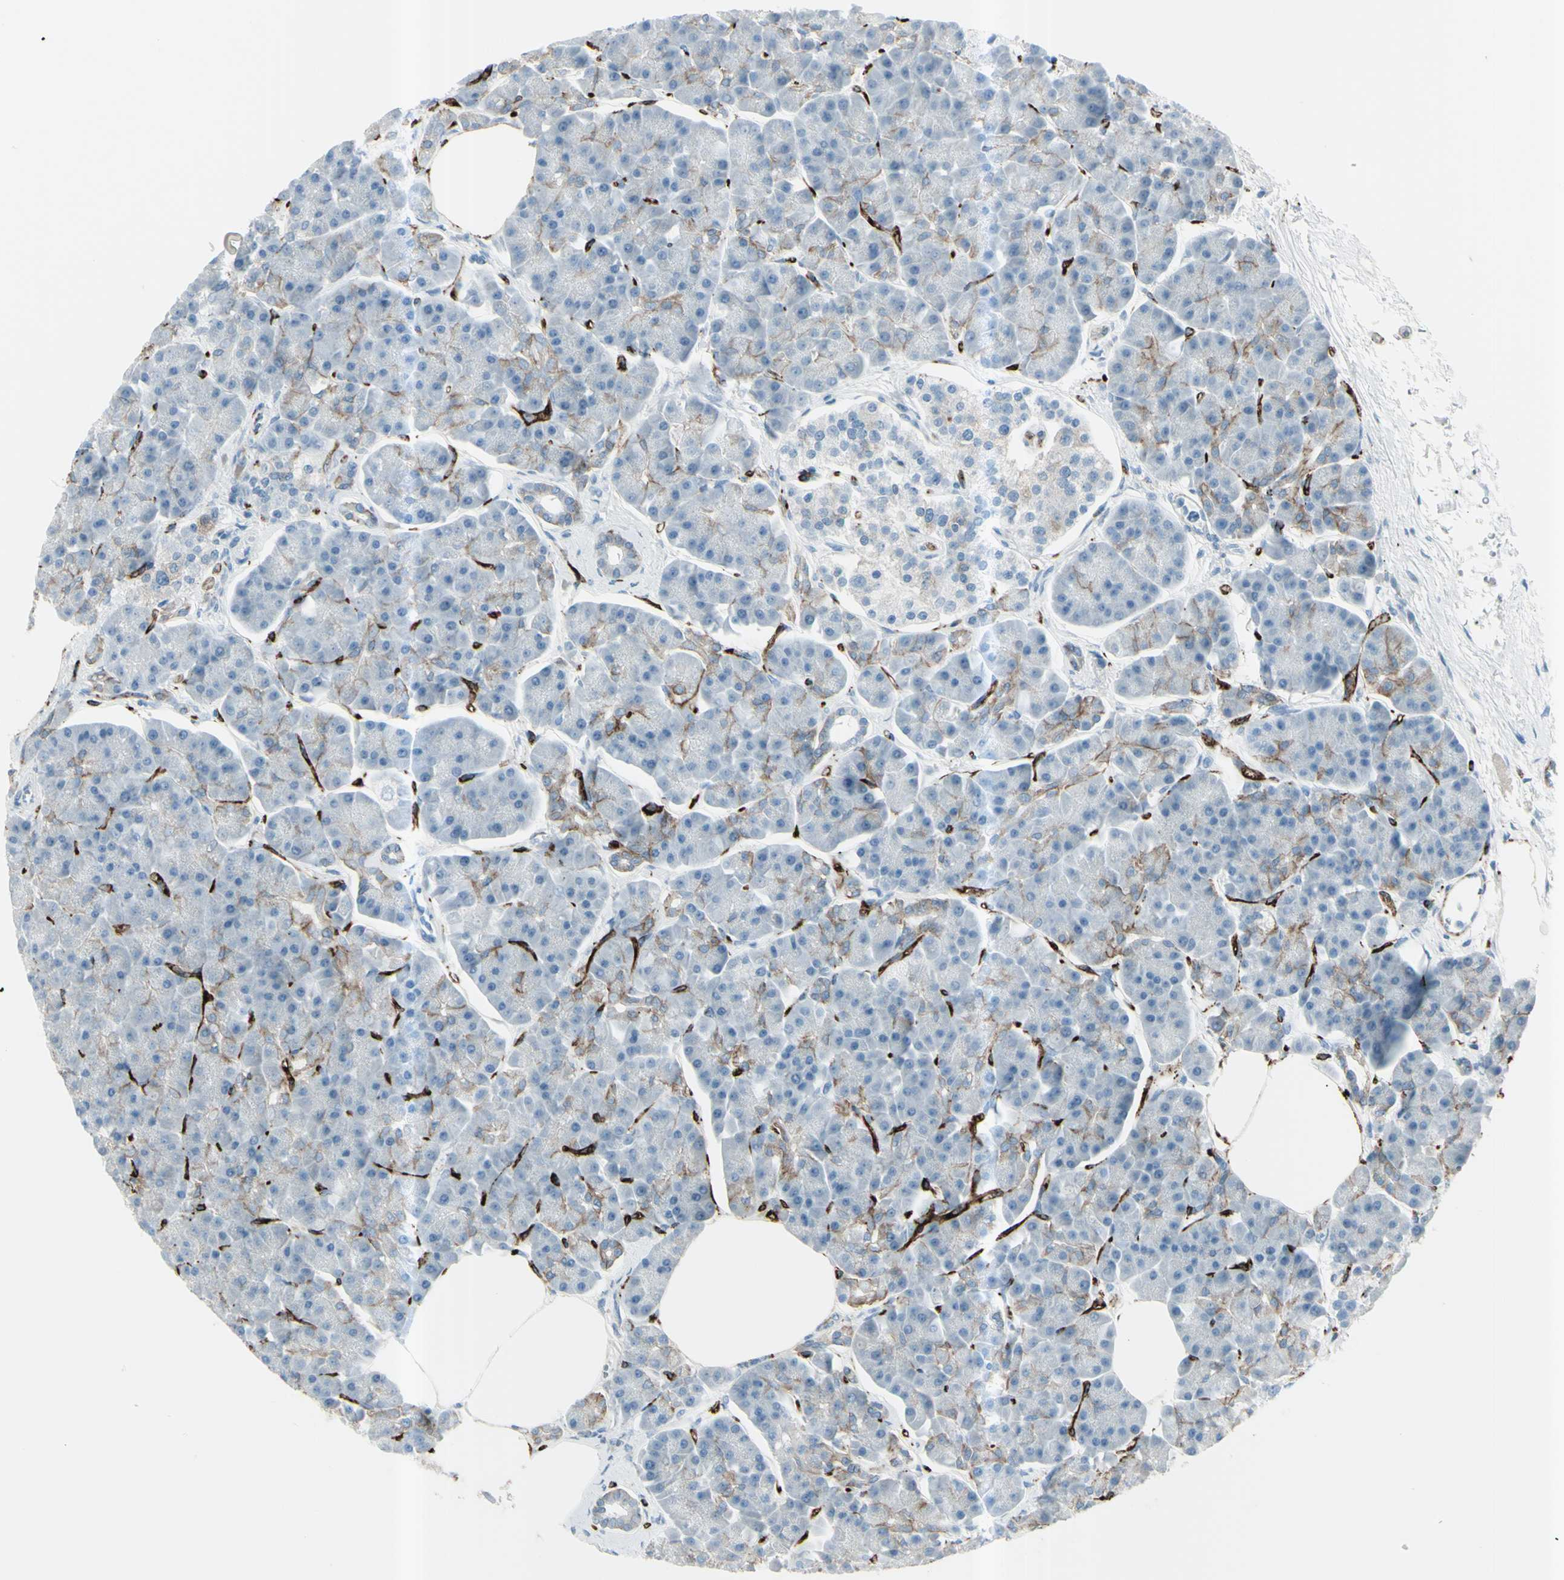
{"staining": {"intensity": "moderate", "quantity": "<25%", "location": "cytoplasmic/membranous"}, "tissue": "pancreas", "cell_type": "Exocrine glandular cells", "image_type": "normal", "snomed": [{"axis": "morphology", "description": "Normal tissue, NOS"}, {"axis": "topography", "description": "Pancreas"}], "caption": "DAB immunohistochemical staining of unremarkable pancreas shows moderate cytoplasmic/membranous protein staining in about <25% of exocrine glandular cells. The staining is performed using DAB (3,3'-diaminobenzidine) brown chromogen to label protein expression. The nuclei are counter-stained blue using hematoxylin.", "gene": "GPR34", "patient": {"sex": "female", "age": 70}}